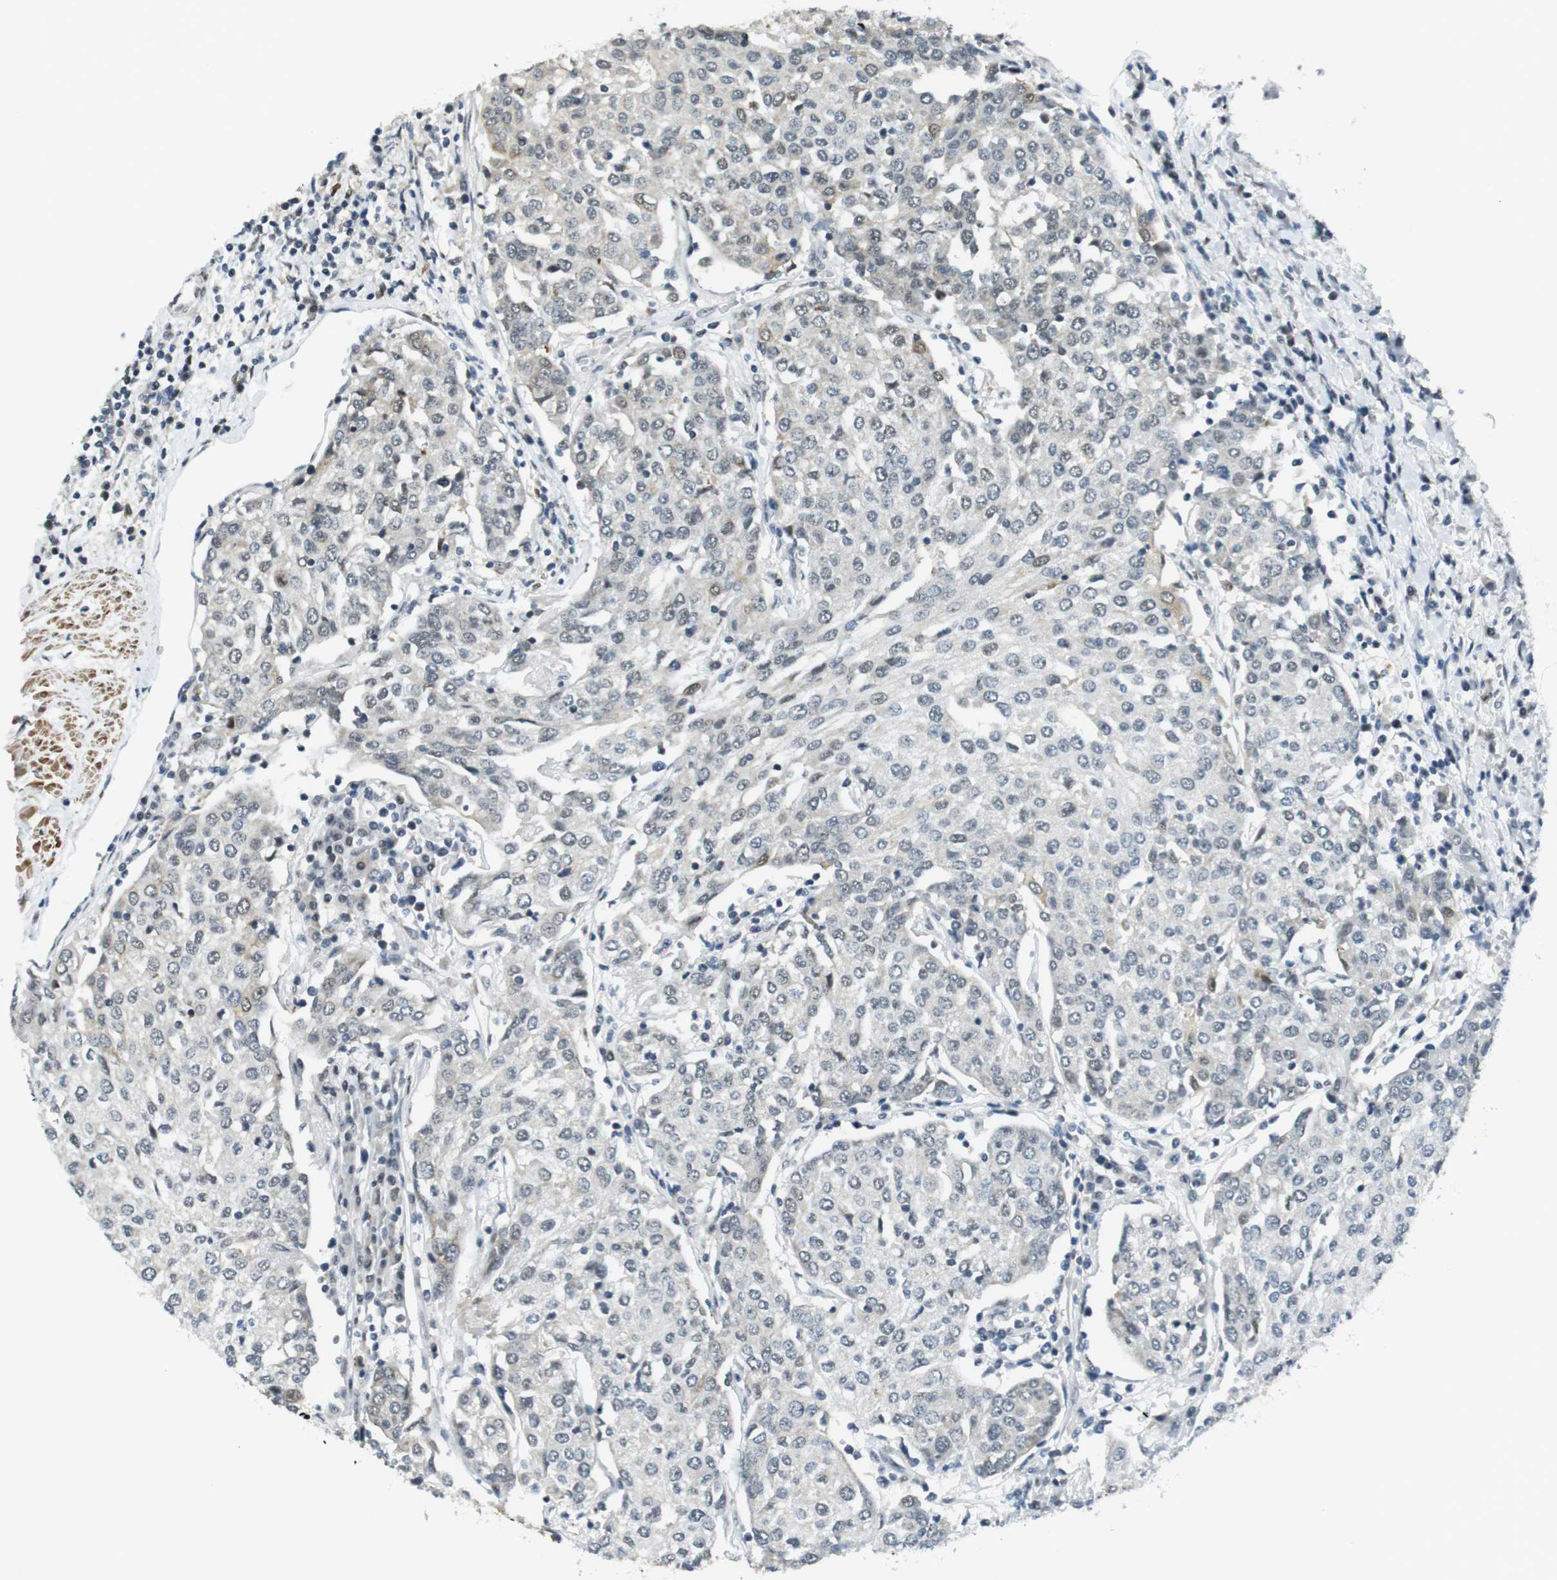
{"staining": {"intensity": "negative", "quantity": "none", "location": "none"}, "tissue": "urothelial cancer", "cell_type": "Tumor cells", "image_type": "cancer", "snomed": [{"axis": "morphology", "description": "Urothelial carcinoma, High grade"}, {"axis": "topography", "description": "Urinary bladder"}], "caption": "Immunohistochemistry image of urothelial cancer stained for a protein (brown), which displays no positivity in tumor cells.", "gene": "USP7", "patient": {"sex": "female", "age": 85}}